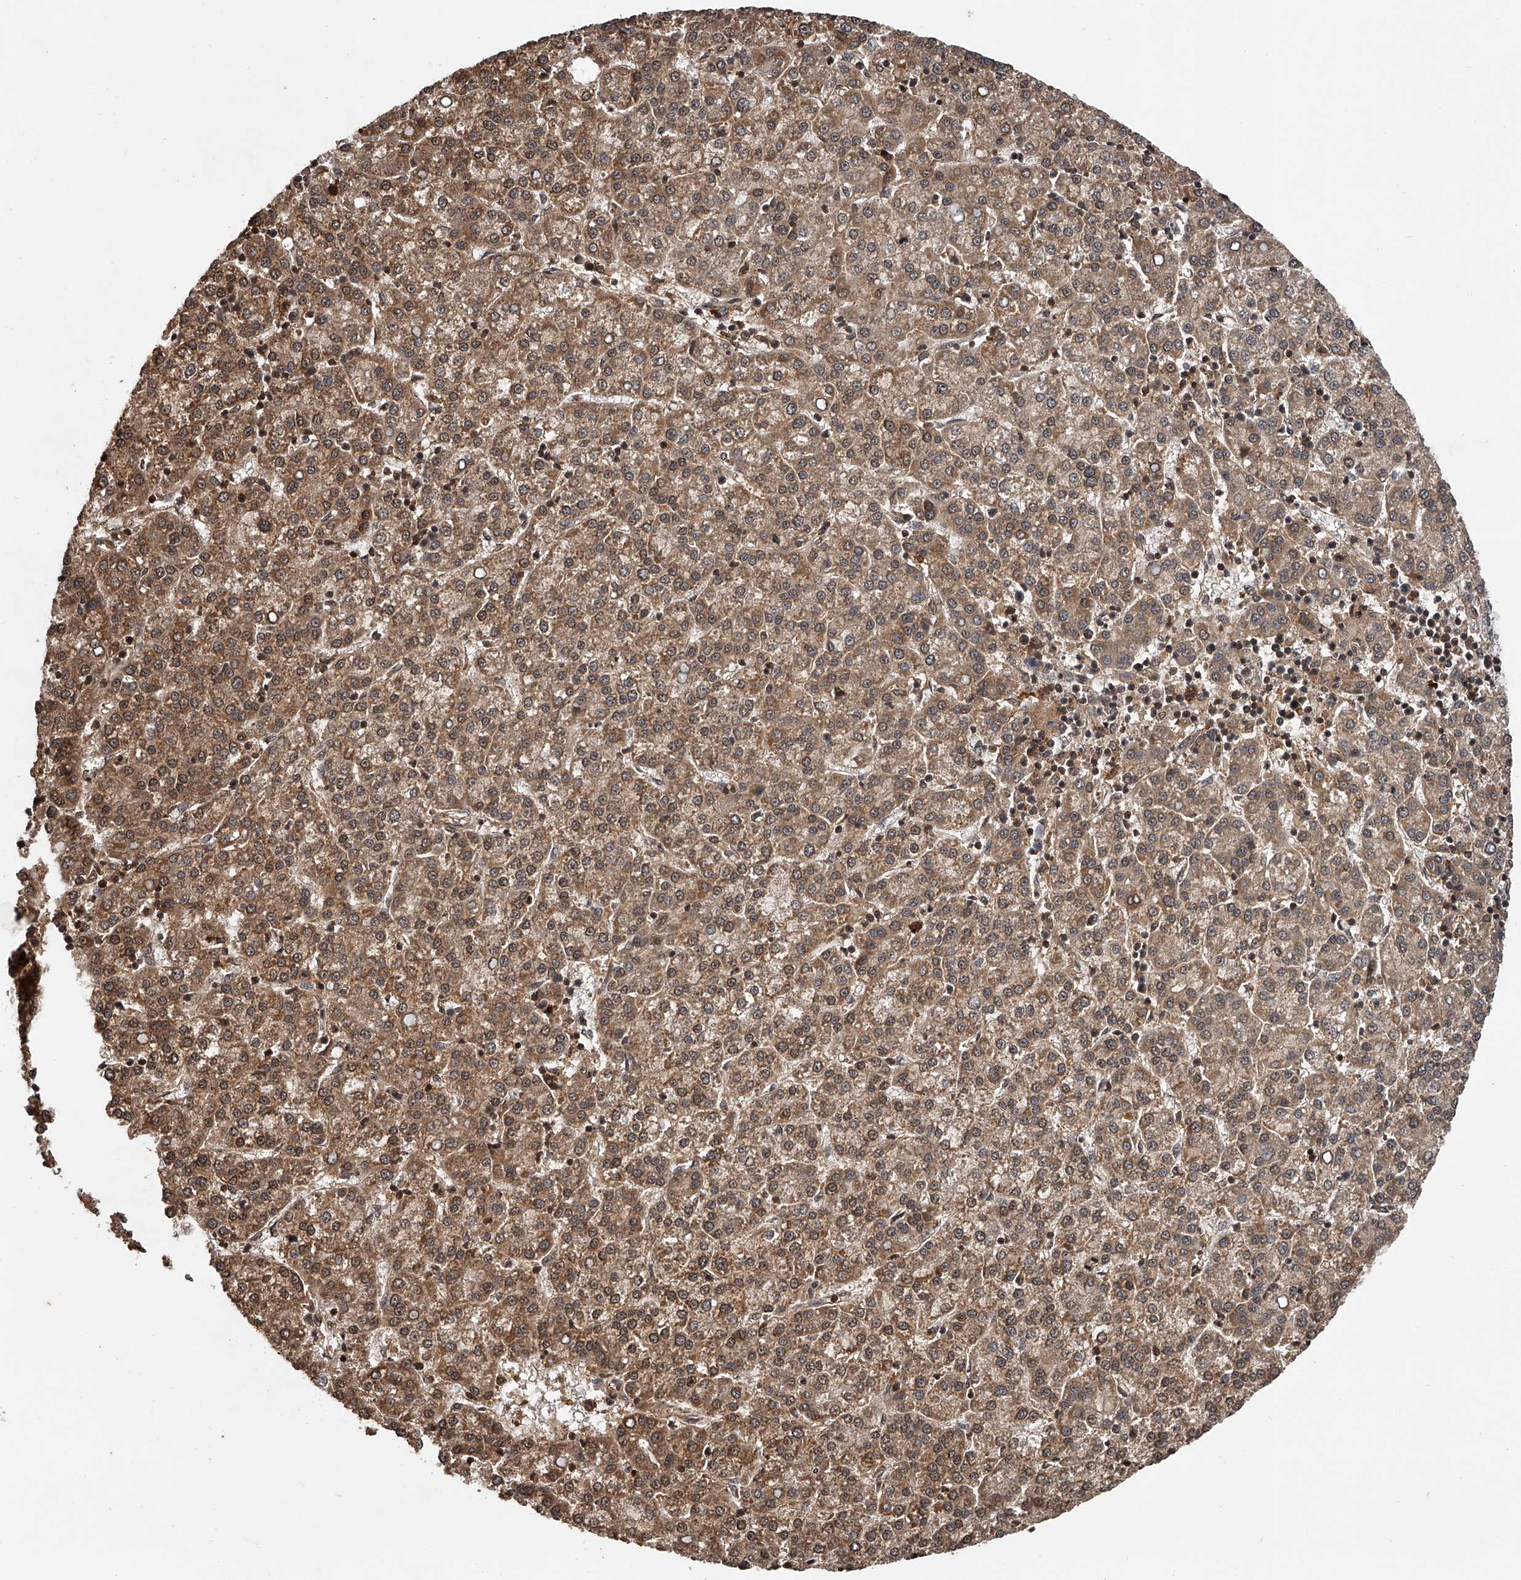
{"staining": {"intensity": "moderate", "quantity": ">75%", "location": "cytoplasmic/membranous"}, "tissue": "liver cancer", "cell_type": "Tumor cells", "image_type": "cancer", "snomed": [{"axis": "morphology", "description": "Carcinoma, Hepatocellular, NOS"}, {"axis": "topography", "description": "Liver"}], "caption": "Liver cancer tissue exhibits moderate cytoplasmic/membranous positivity in about >75% of tumor cells", "gene": "PLEKHG1", "patient": {"sex": "female", "age": 58}}